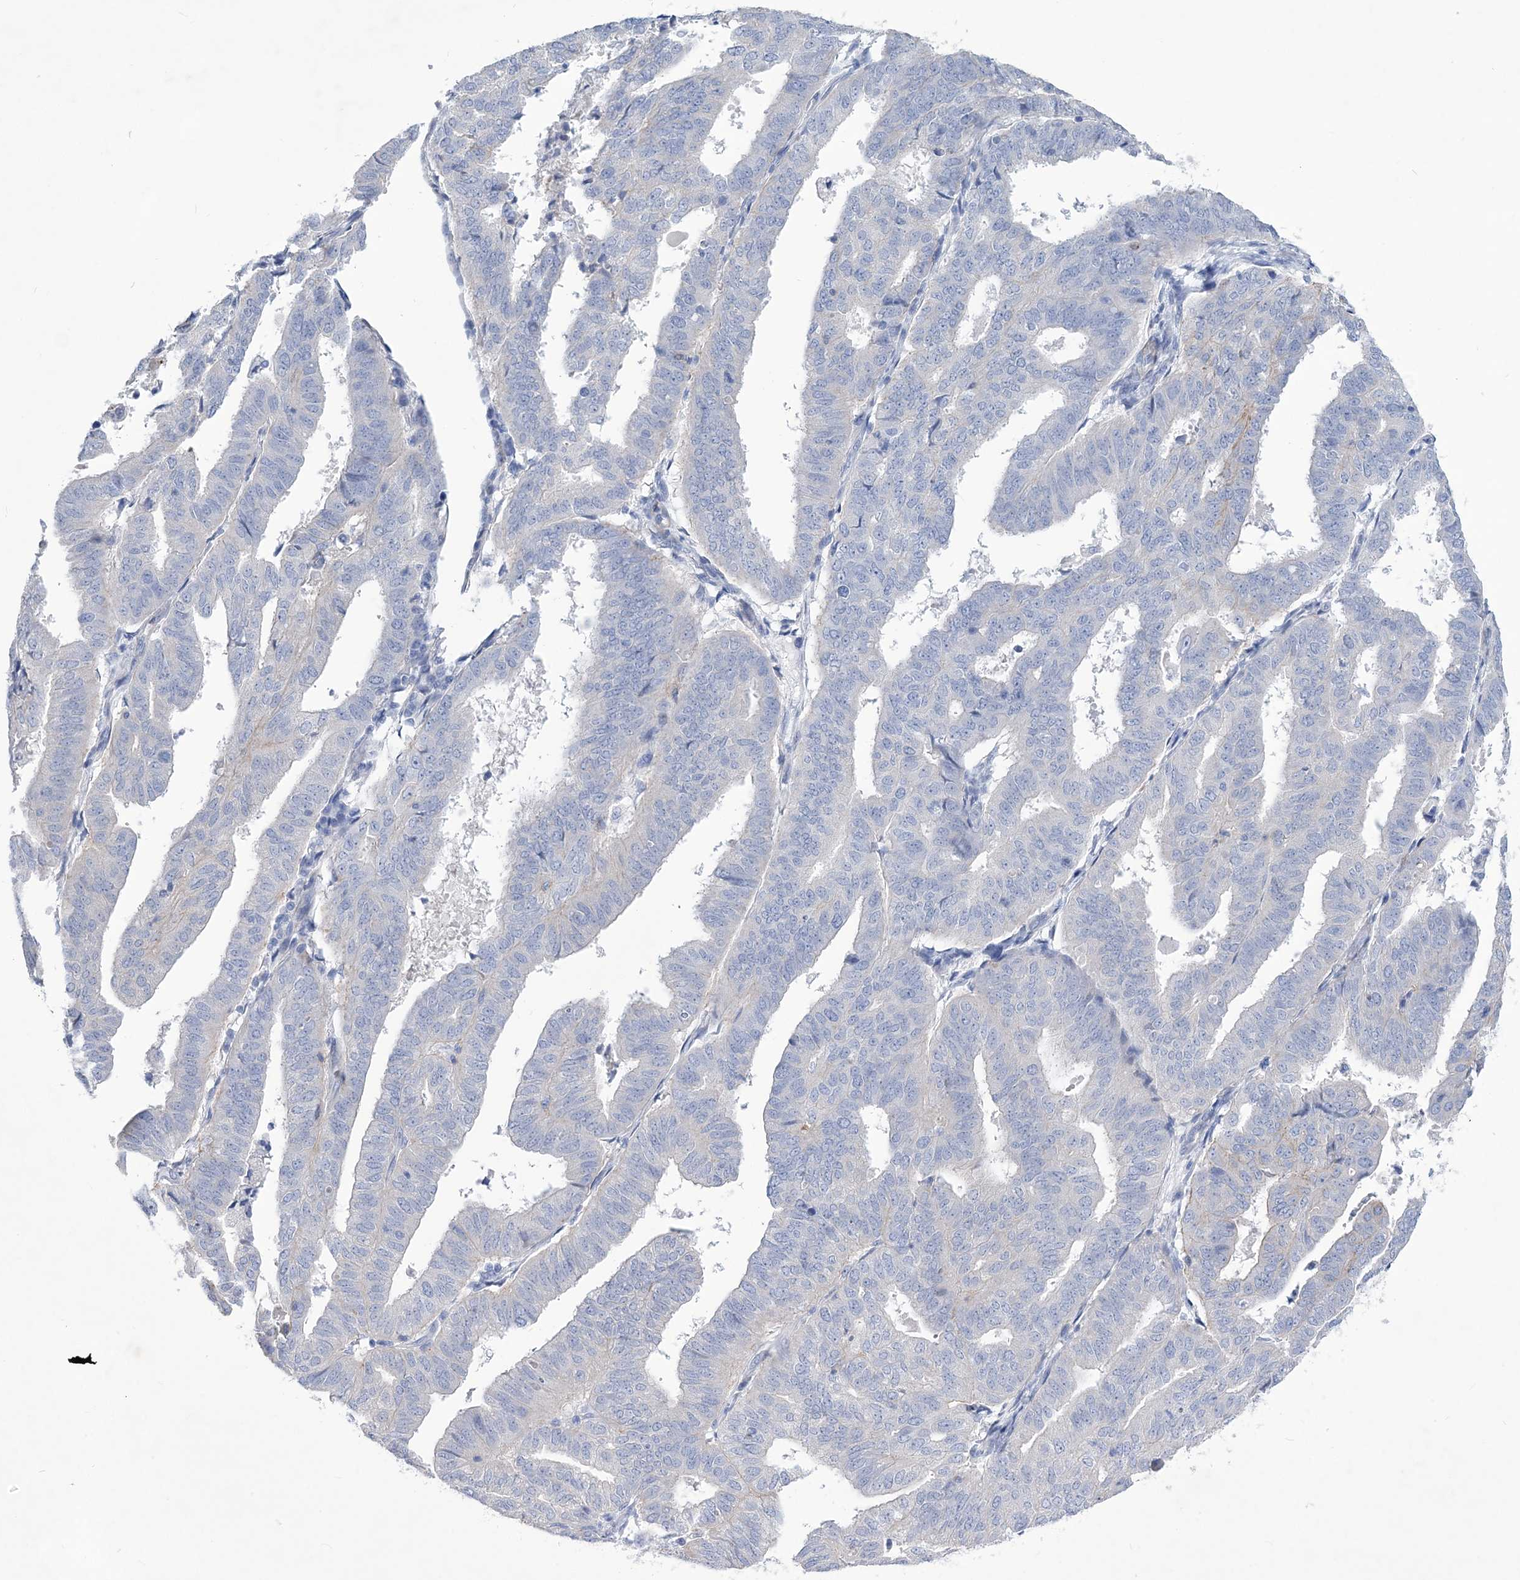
{"staining": {"intensity": "negative", "quantity": "none", "location": "none"}, "tissue": "endometrial cancer", "cell_type": "Tumor cells", "image_type": "cancer", "snomed": [{"axis": "morphology", "description": "Adenocarcinoma, NOS"}, {"axis": "topography", "description": "Uterus"}], "caption": "DAB immunohistochemical staining of endometrial adenocarcinoma displays no significant positivity in tumor cells.", "gene": "WDR74", "patient": {"sex": "female", "age": 77}}